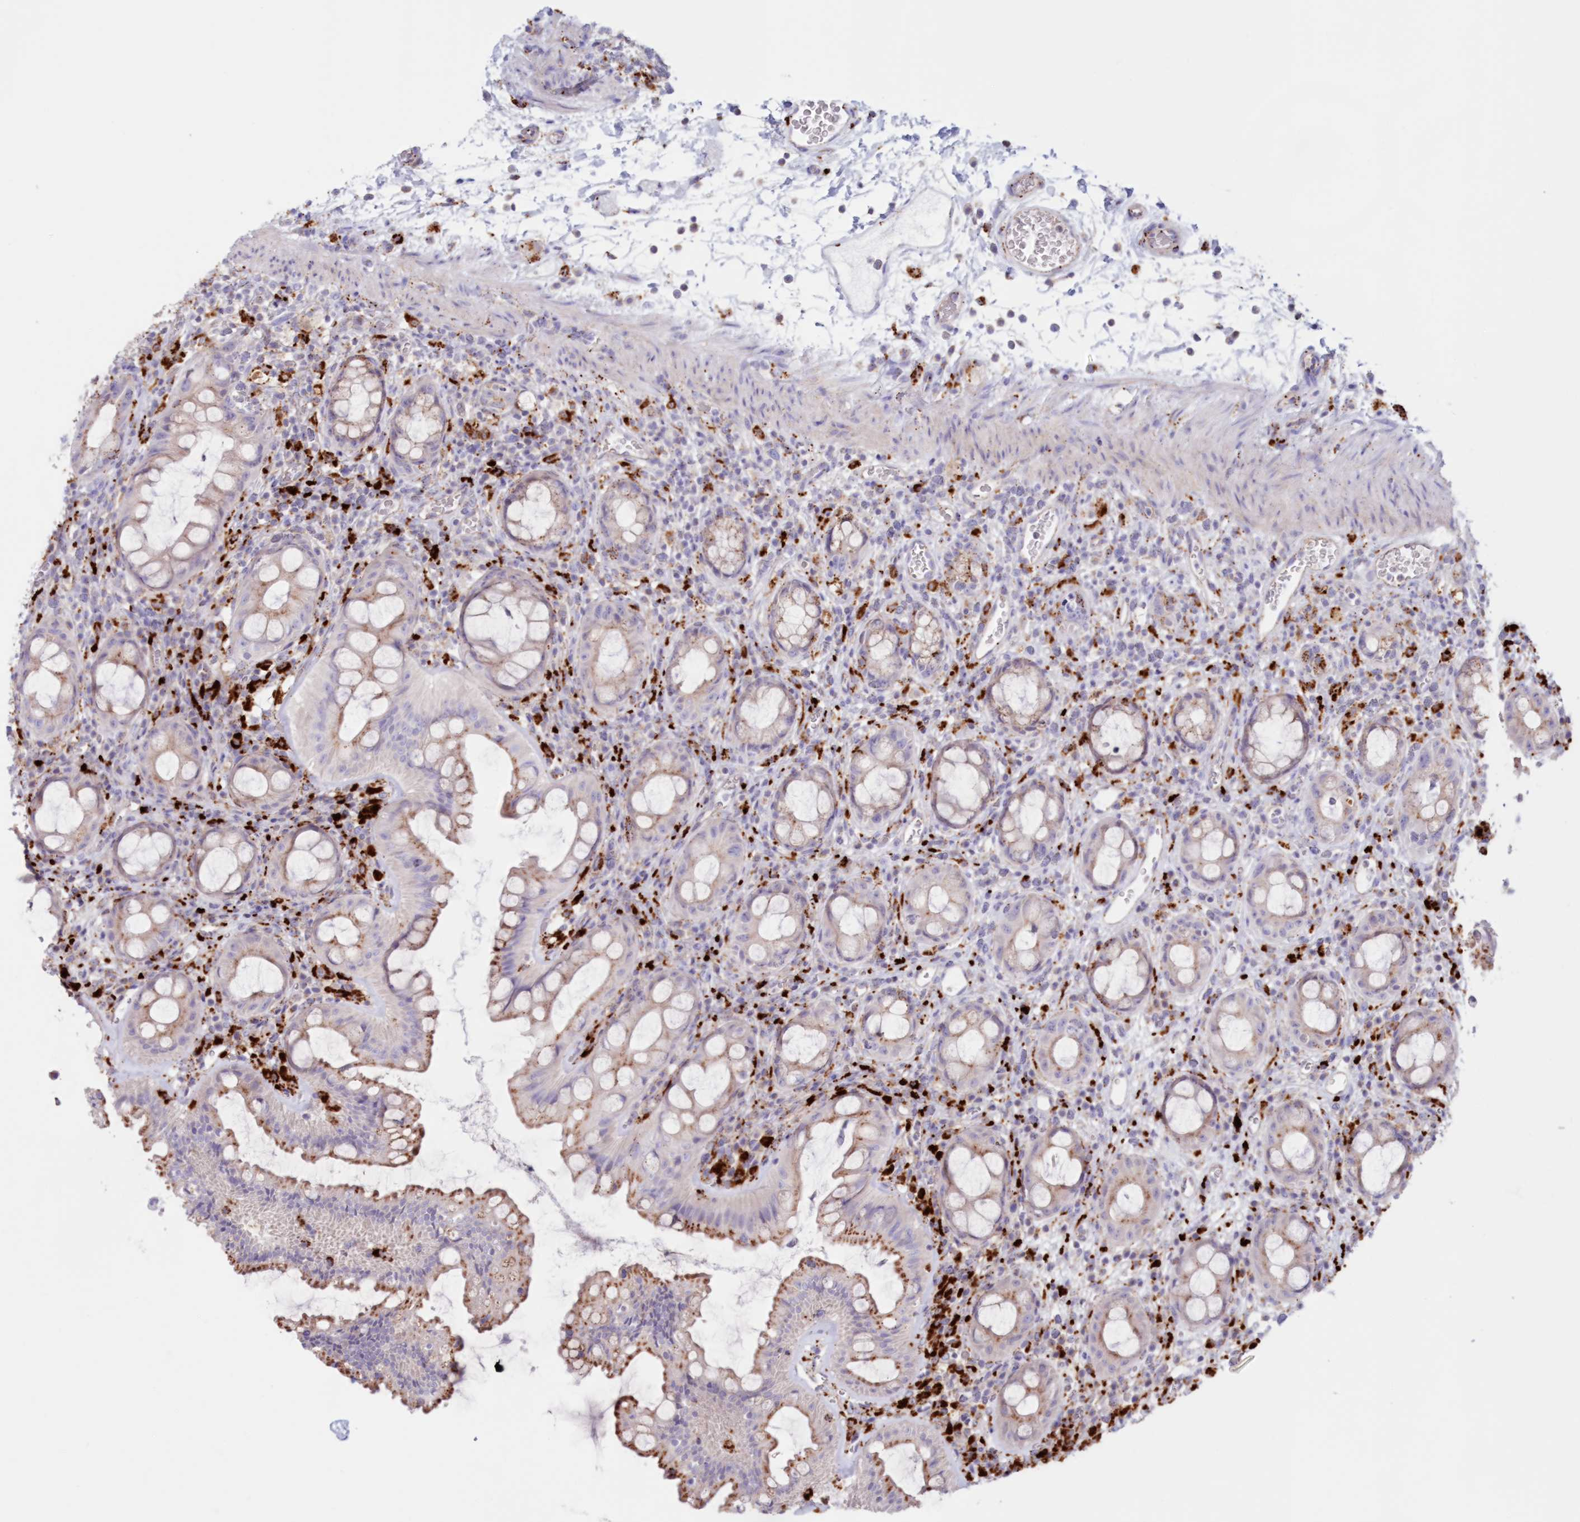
{"staining": {"intensity": "moderate", "quantity": "<25%", "location": "cytoplasmic/membranous"}, "tissue": "rectum", "cell_type": "Glandular cells", "image_type": "normal", "snomed": [{"axis": "morphology", "description": "Normal tissue, NOS"}, {"axis": "topography", "description": "Rectum"}], "caption": "A brown stain shows moderate cytoplasmic/membranous expression of a protein in glandular cells of unremarkable human rectum.", "gene": "TPP1", "patient": {"sex": "female", "age": 57}}